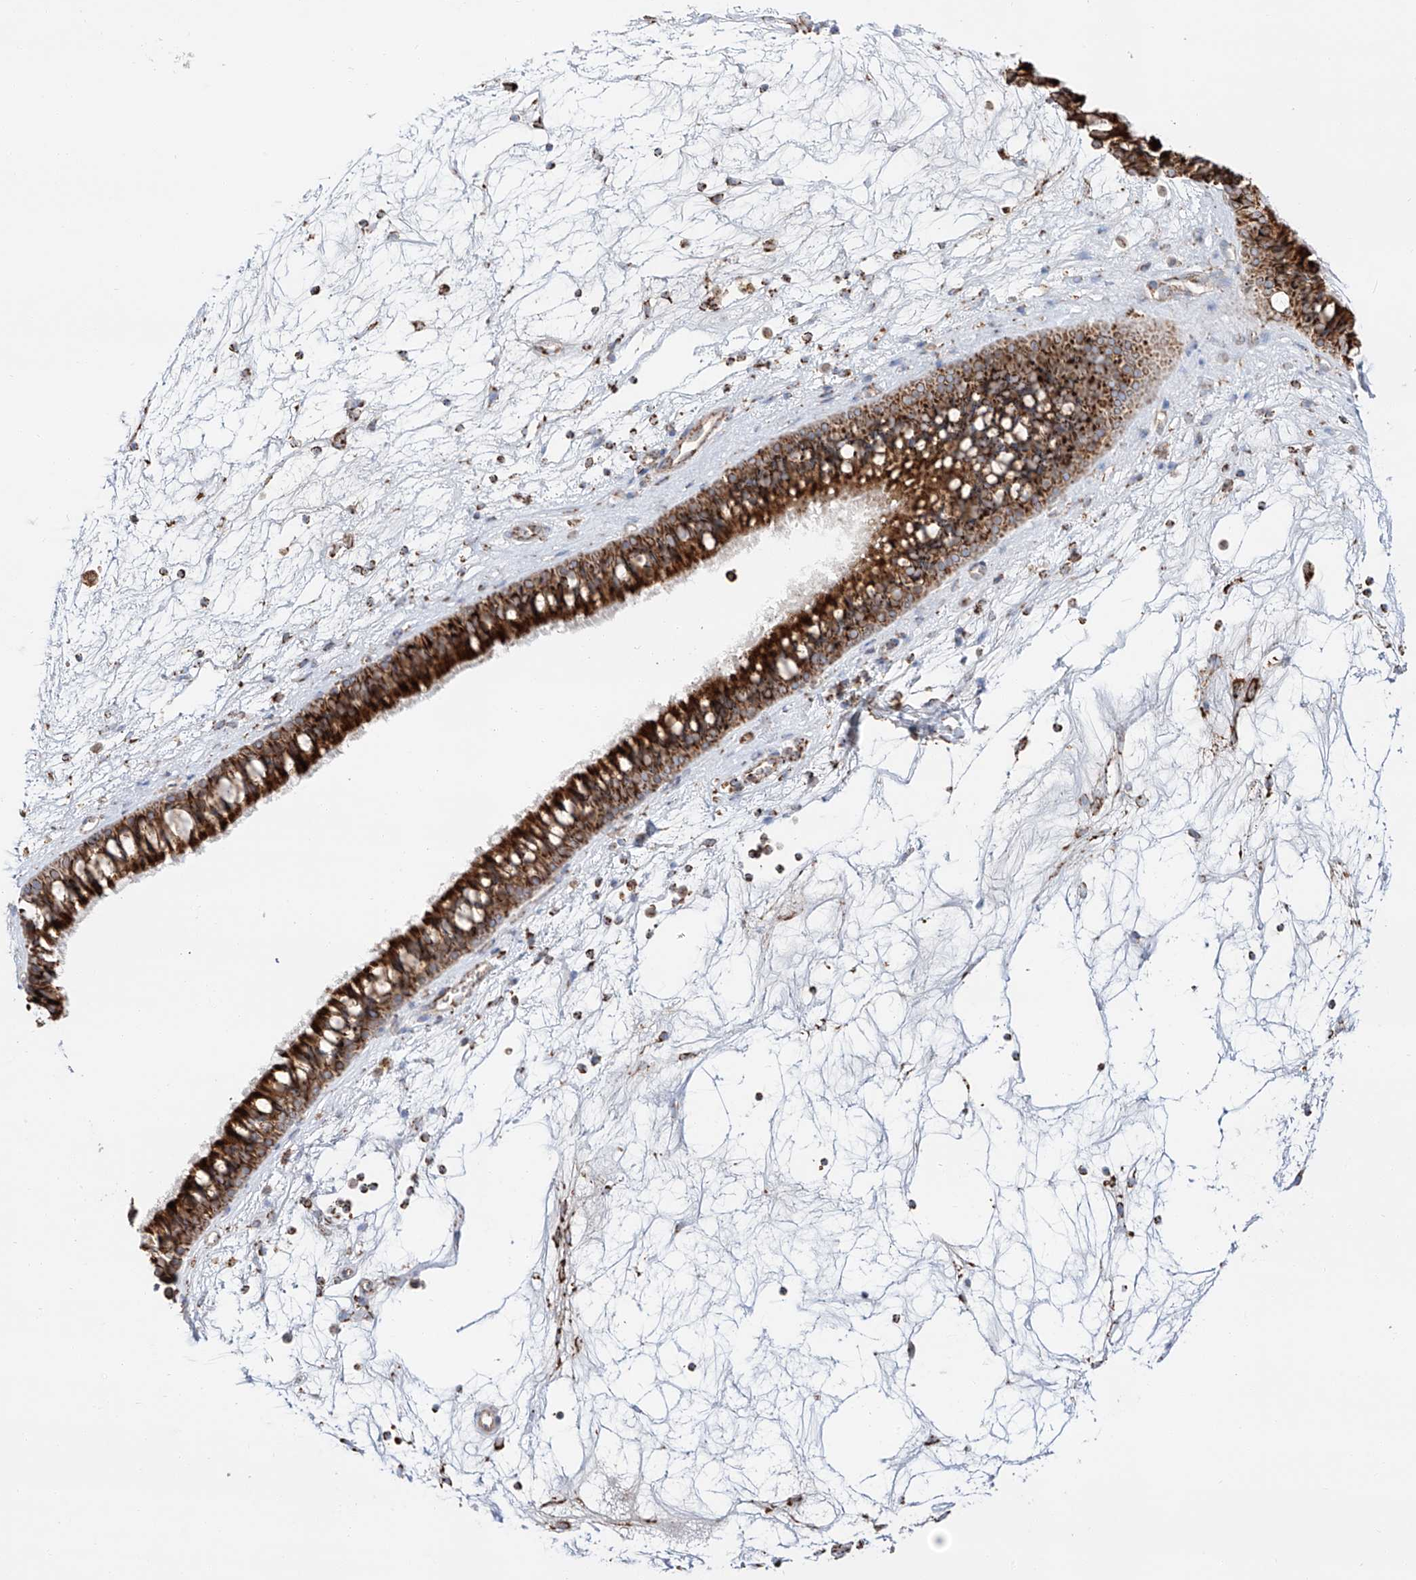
{"staining": {"intensity": "strong", "quantity": ">75%", "location": "cytoplasmic/membranous"}, "tissue": "nasopharynx", "cell_type": "Respiratory epithelial cells", "image_type": "normal", "snomed": [{"axis": "morphology", "description": "Normal tissue, NOS"}, {"axis": "topography", "description": "Nasopharynx"}], "caption": "Immunohistochemistry staining of benign nasopharynx, which demonstrates high levels of strong cytoplasmic/membranous positivity in about >75% of respiratory epithelial cells indicating strong cytoplasmic/membranous protein staining. The staining was performed using DAB (brown) for protein detection and nuclei were counterstained in hematoxylin (blue).", "gene": "TTC27", "patient": {"sex": "male", "age": 64}}